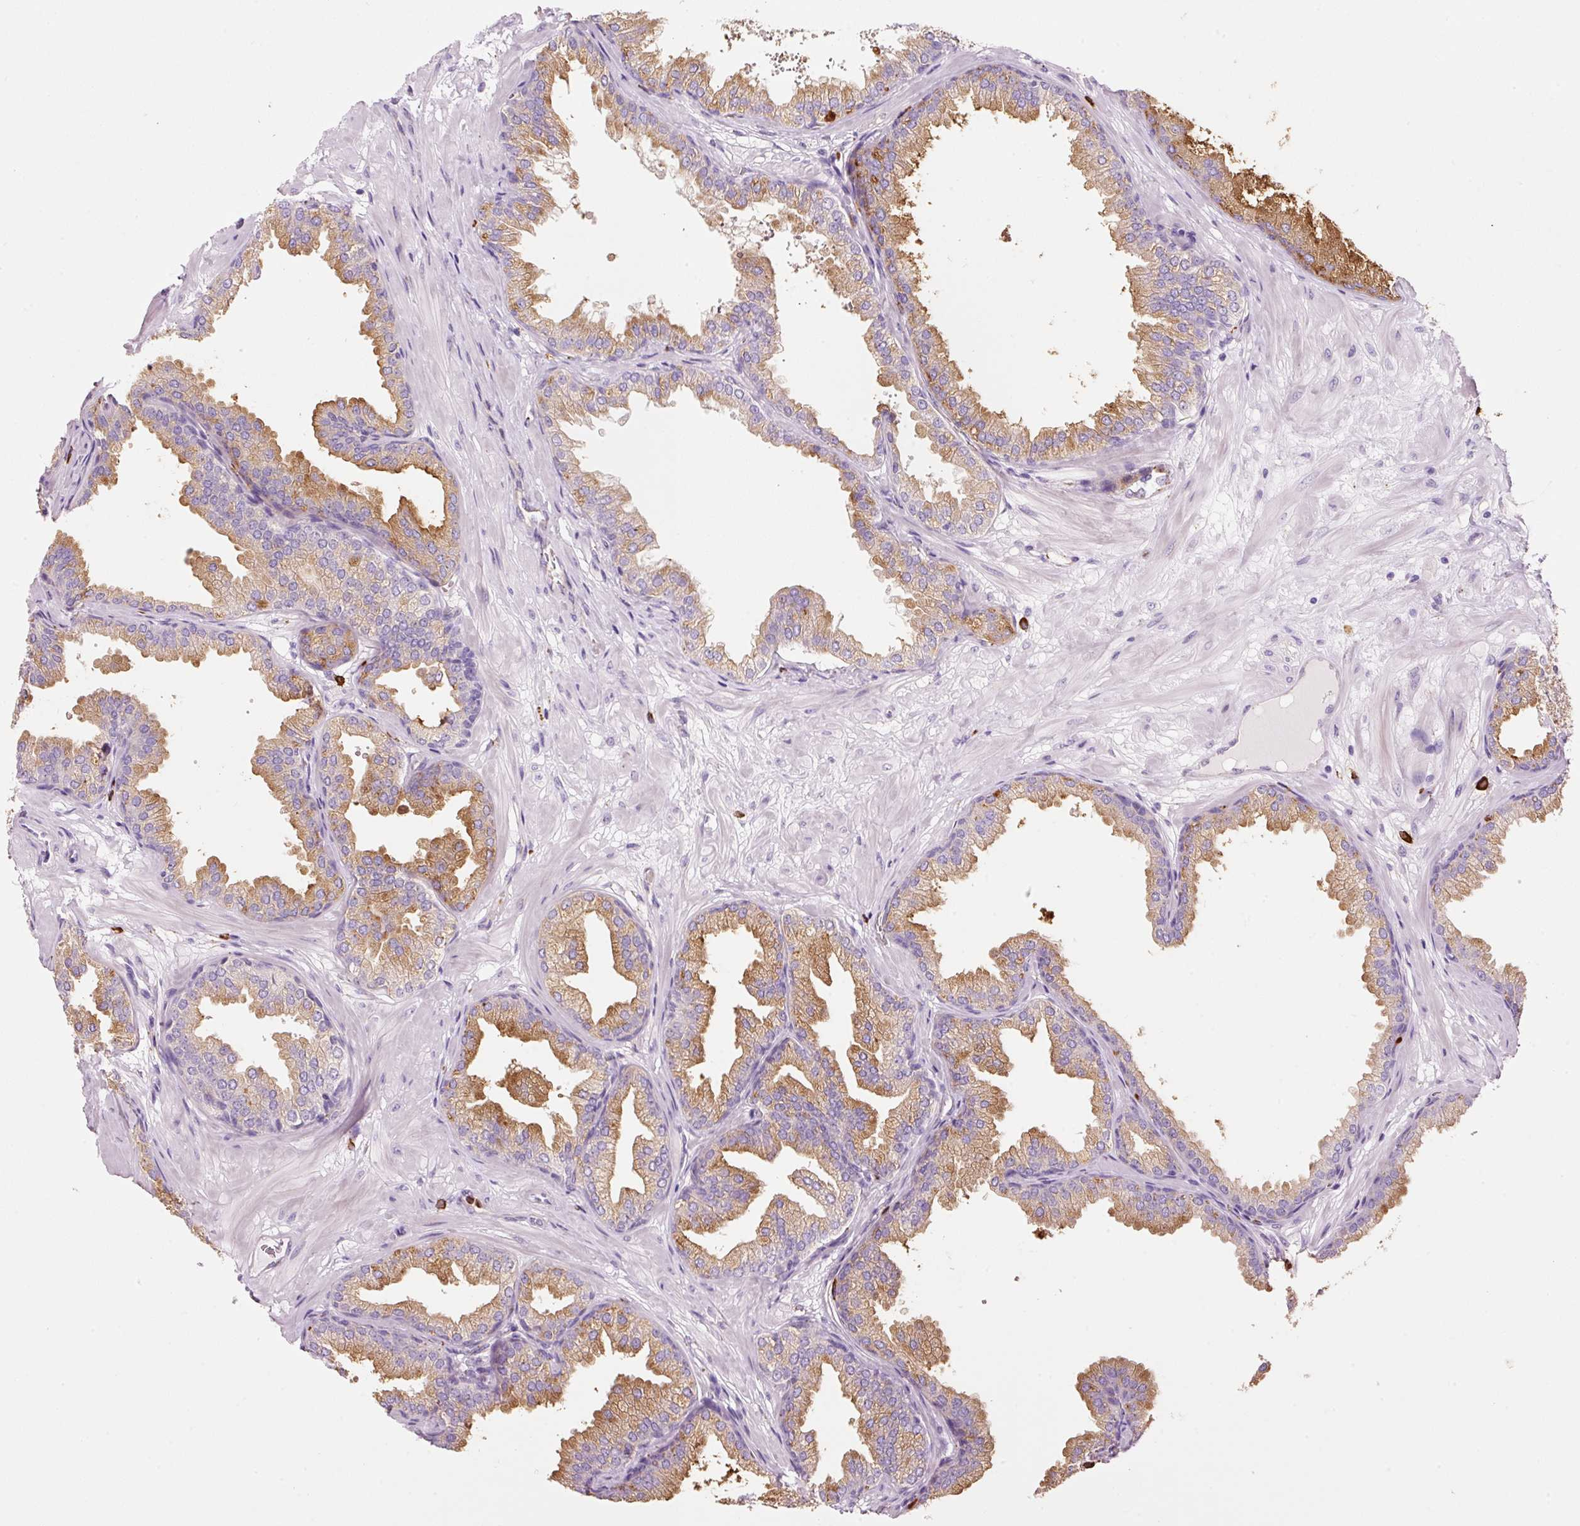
{"staining": {"intensity": "strong", "quantity": ">75%", "location": "cytoplasmic/membranous"}, "tissue": "prostate", "cell_type": "Glandular cells", "image_type": "normal", "snomed": [{"axis": "morphology", "description": "Normal tissue, NOS"}, {"axis": "topography", "description": "Prostate"}], "caption": "This micrograph demonstrates normal prostate stained with IHC to label a protein in brown. The cytoplasmic/membranous of glandular cells show strong positivity for the protein. Nuclei are counter-stained blue.", "gene": "TMC8", "patient": {"sex": "male", "age": 37}}